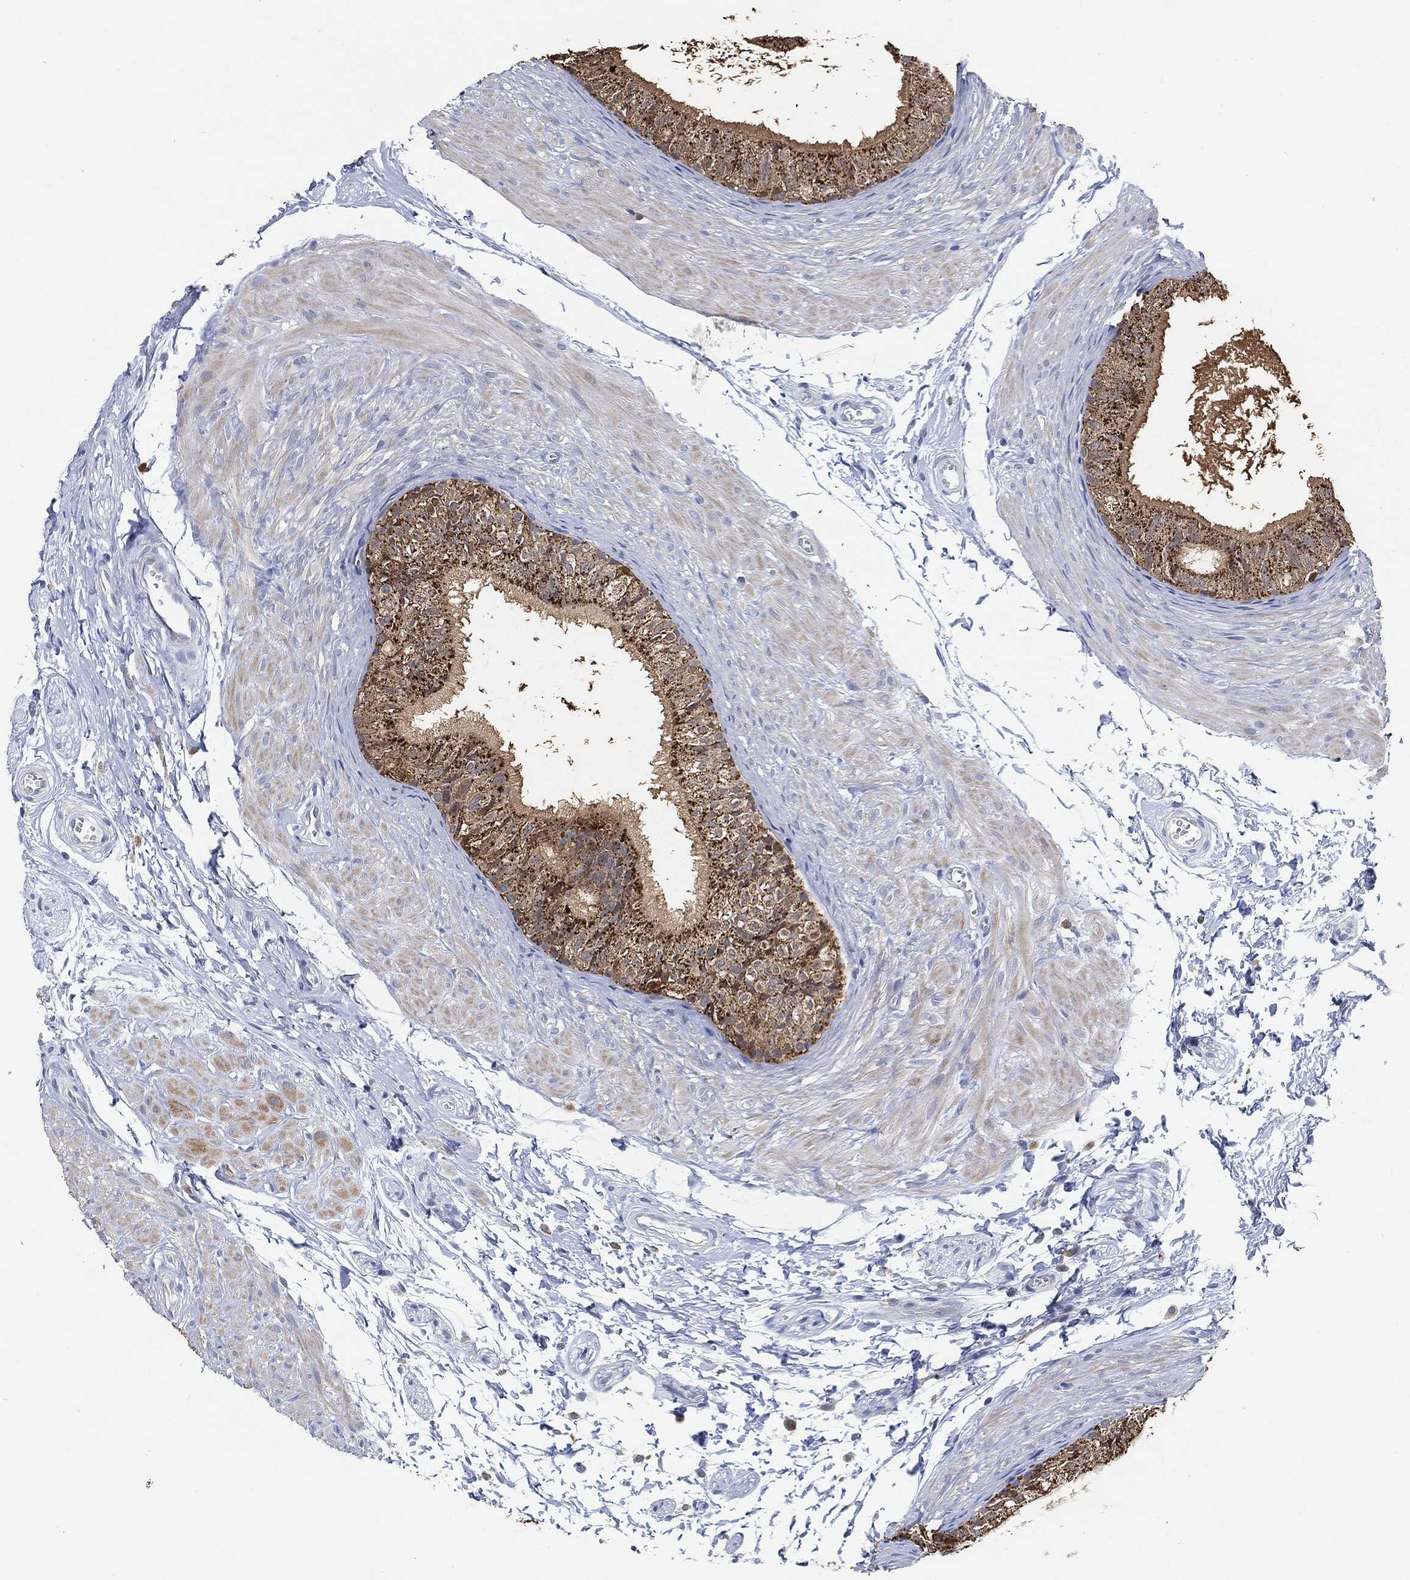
{"staining": {"intensity": "strong", "quantity": "25%-75%", "location": "cytoplasmic/membranous"}, "tissue": "epididymis", "cell_type": "Glandular cells", "image_type": "normal", "snomed": [{"axis": "morphology", "description": "Normal tissue, NOS"}, {"axis": "topography", "description": "Epididymis"}], "caption": "Strong cytoplasmic/membranous protein positivity is identified in approximately 25%-75% of glandular cells in epididymis.", "gene": "VSIG4", "patient": {"sex": "male", "age": 22}}